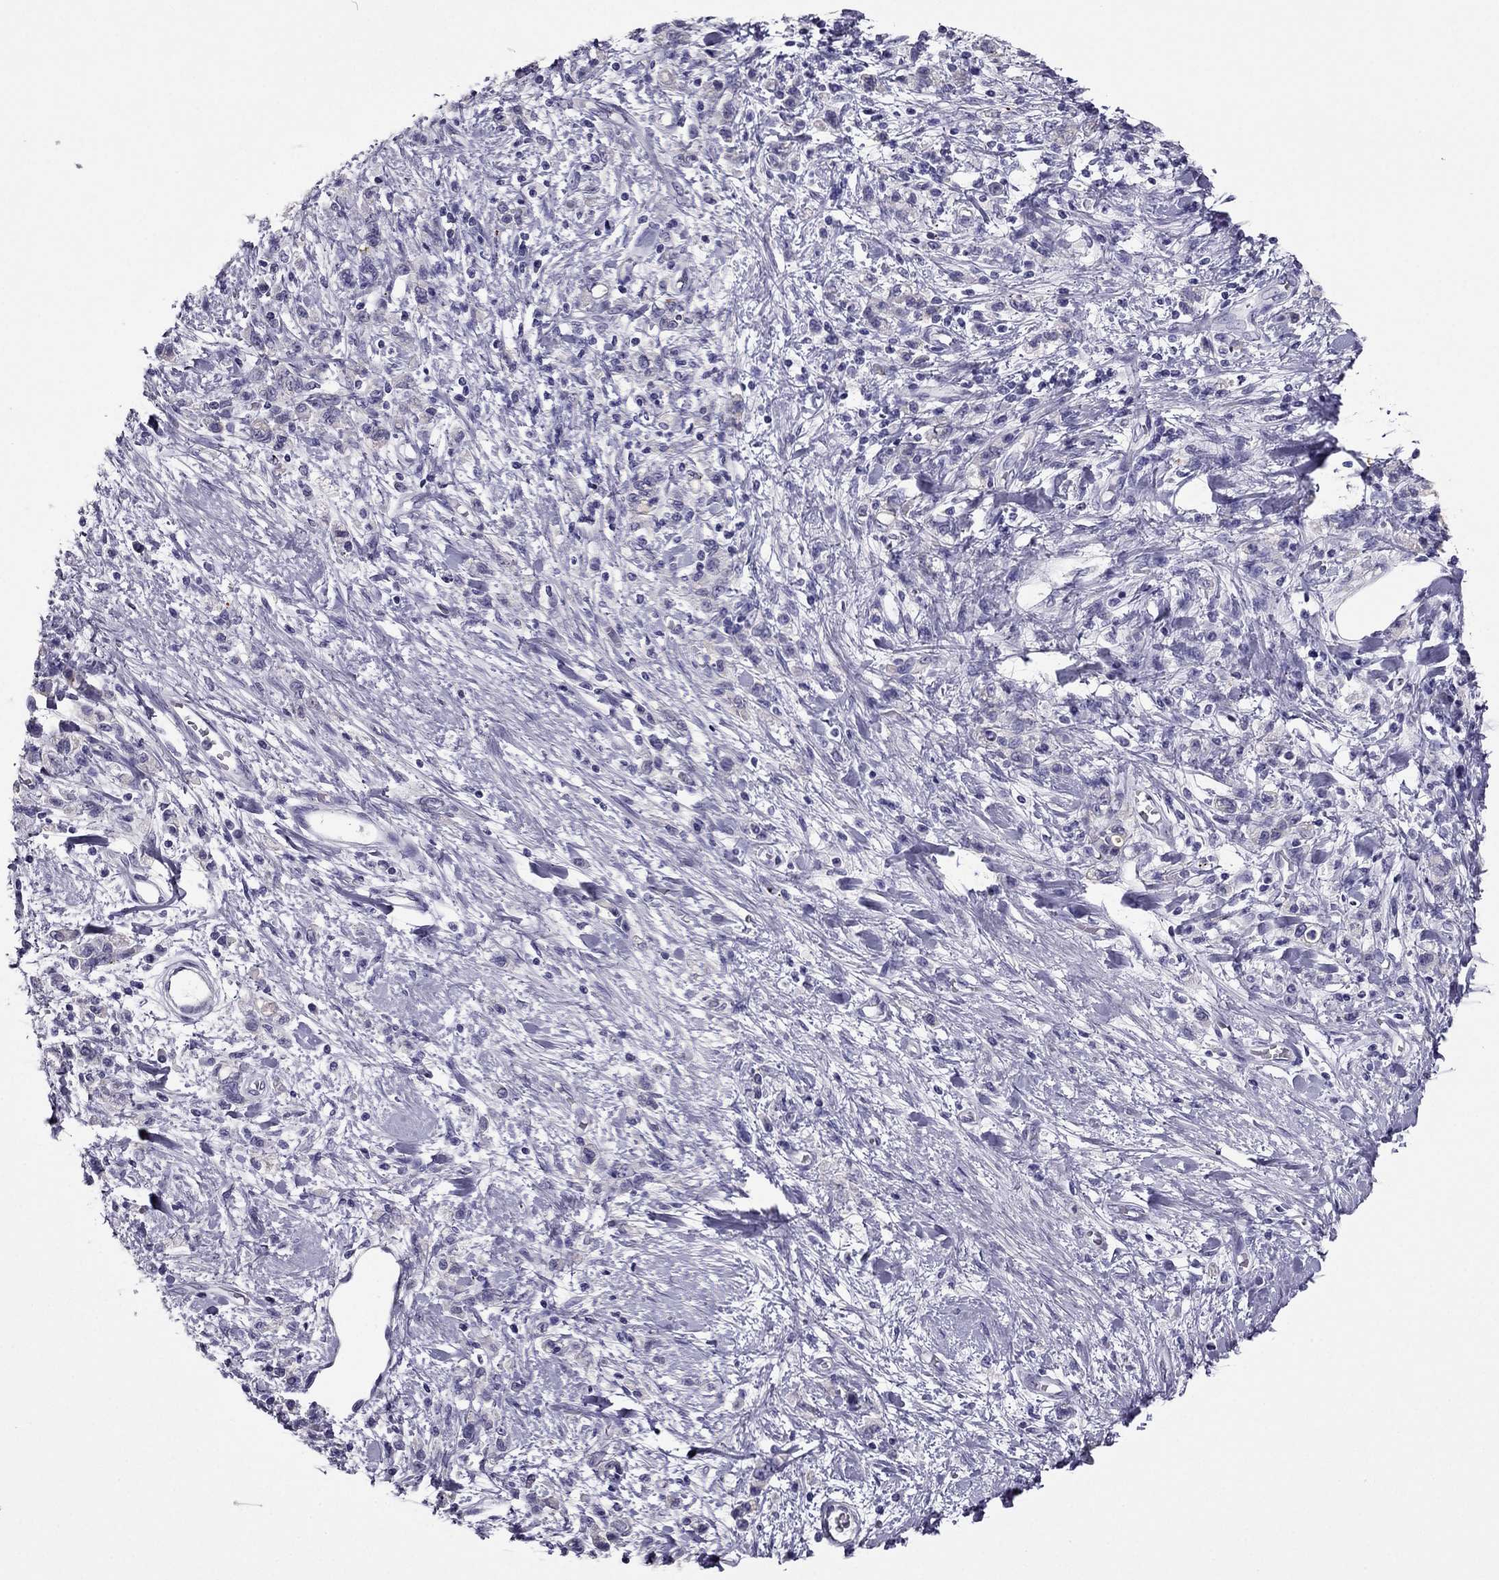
{"staining": {"intensity": "negative", "quantity": "none", "location": "none"}, "tissue": "stomach cancer", "cell_type": "Tumor cells", "image_type": "cancer", "snomed": [{"axis": "morphology", "description": "Adenocarcinoma, NOS"}, {"axis": "topography", "description": "Stomach"}], "caption": "Immunohistochemical staining of human adenocarcinoma (stomach) shows no significant staining in tumor cells.", "gene": "PDE6A", "patient": {"sex": "male", "age": 77}}